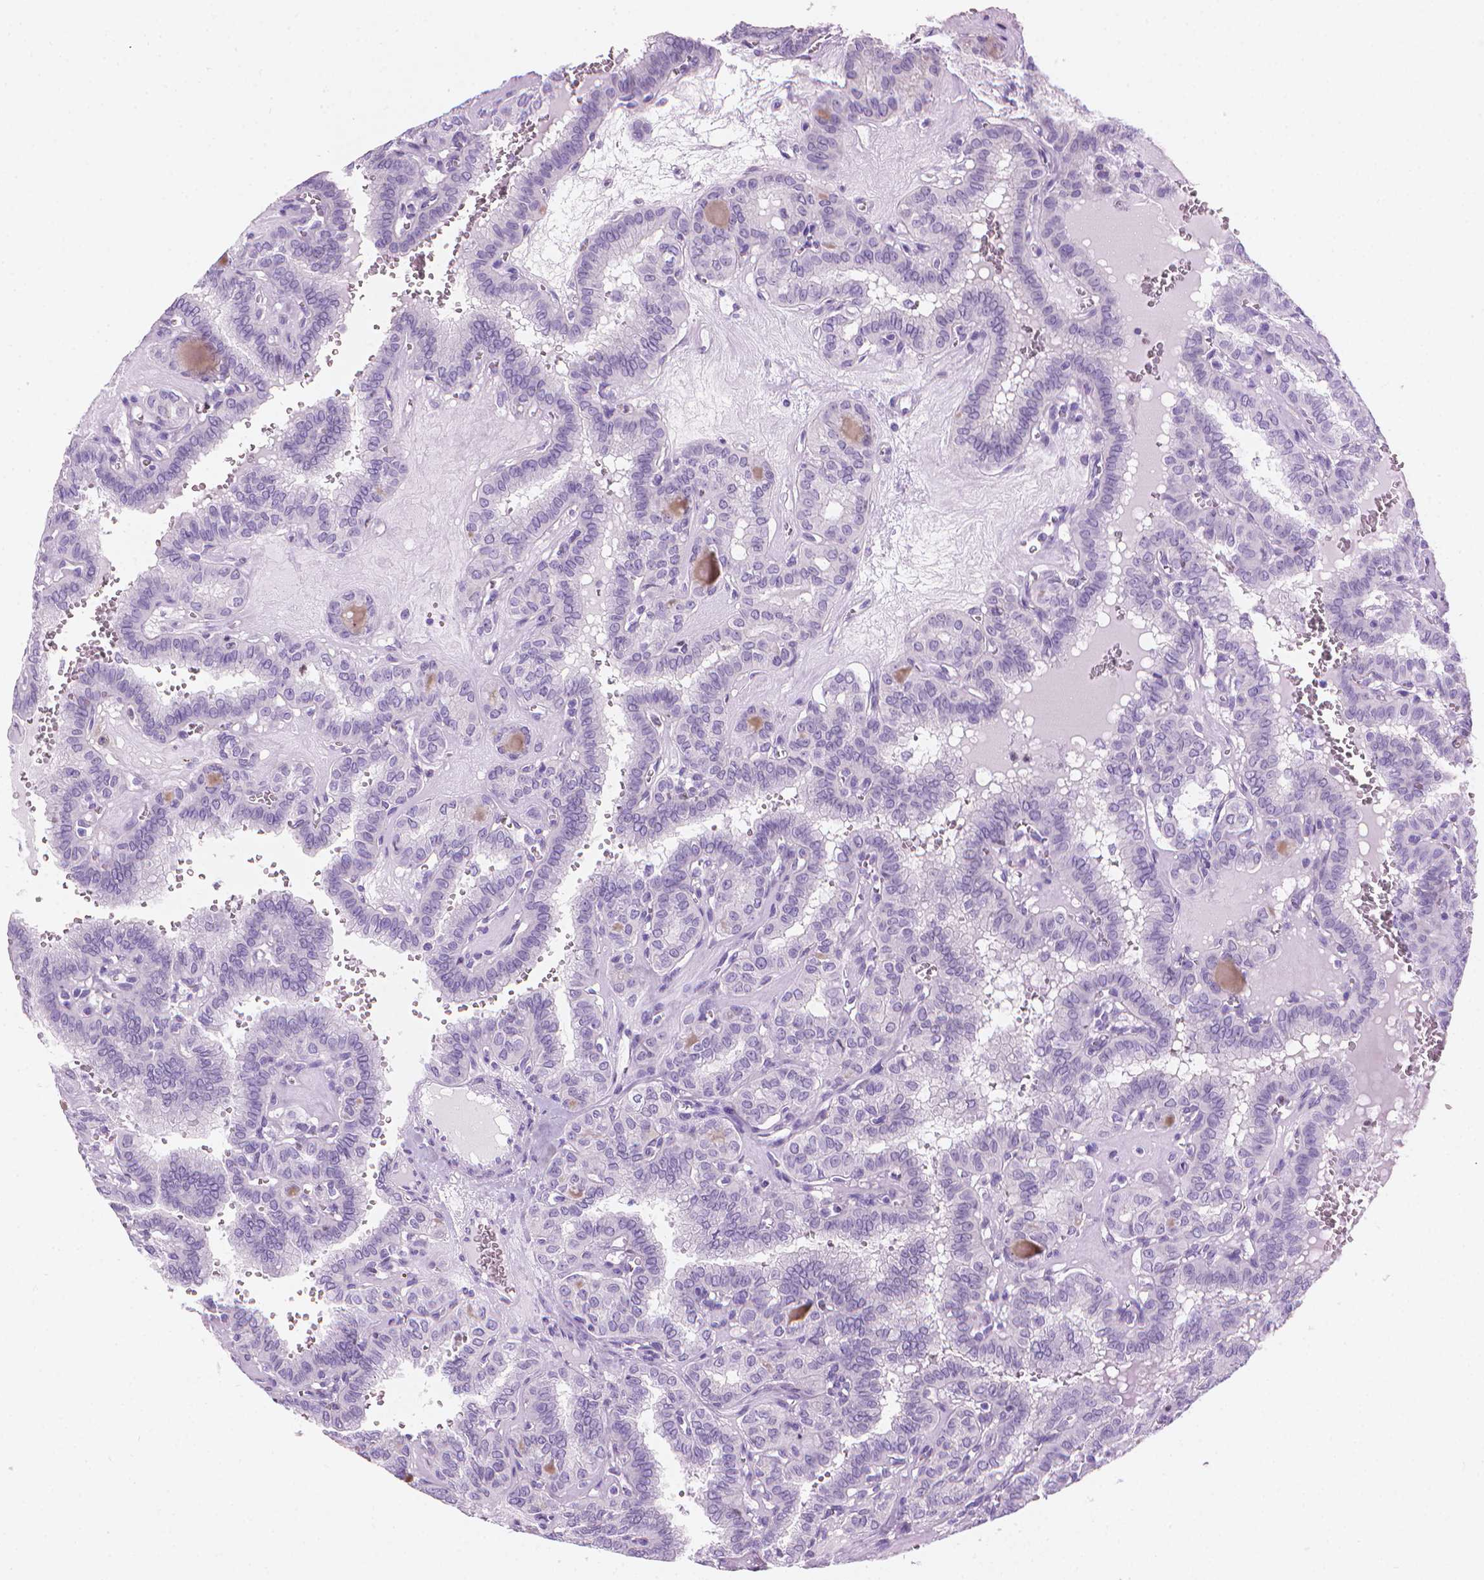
{"staining": {"intensity": "negative", "quantity": "none", "location": "none"}, "tissue": "thyroid cancer", "cell_type": "Tumor cells", "image_type": "cancer", "snomed": [{"axis": "morphology", "description": "Papillary adenocarcinoma, NOS"}, {"axis": "topography", "description": "Thyroid gland"}], "caption": "A high-resolution photomicrograph shows immunohistochemistry staining of thyroid cancer (papillary adenocarcinoma), which demonstrates no significant positivity in tumor cells.", "gene": "TTC29", "patient": {"sex": "female", "age": 41}}